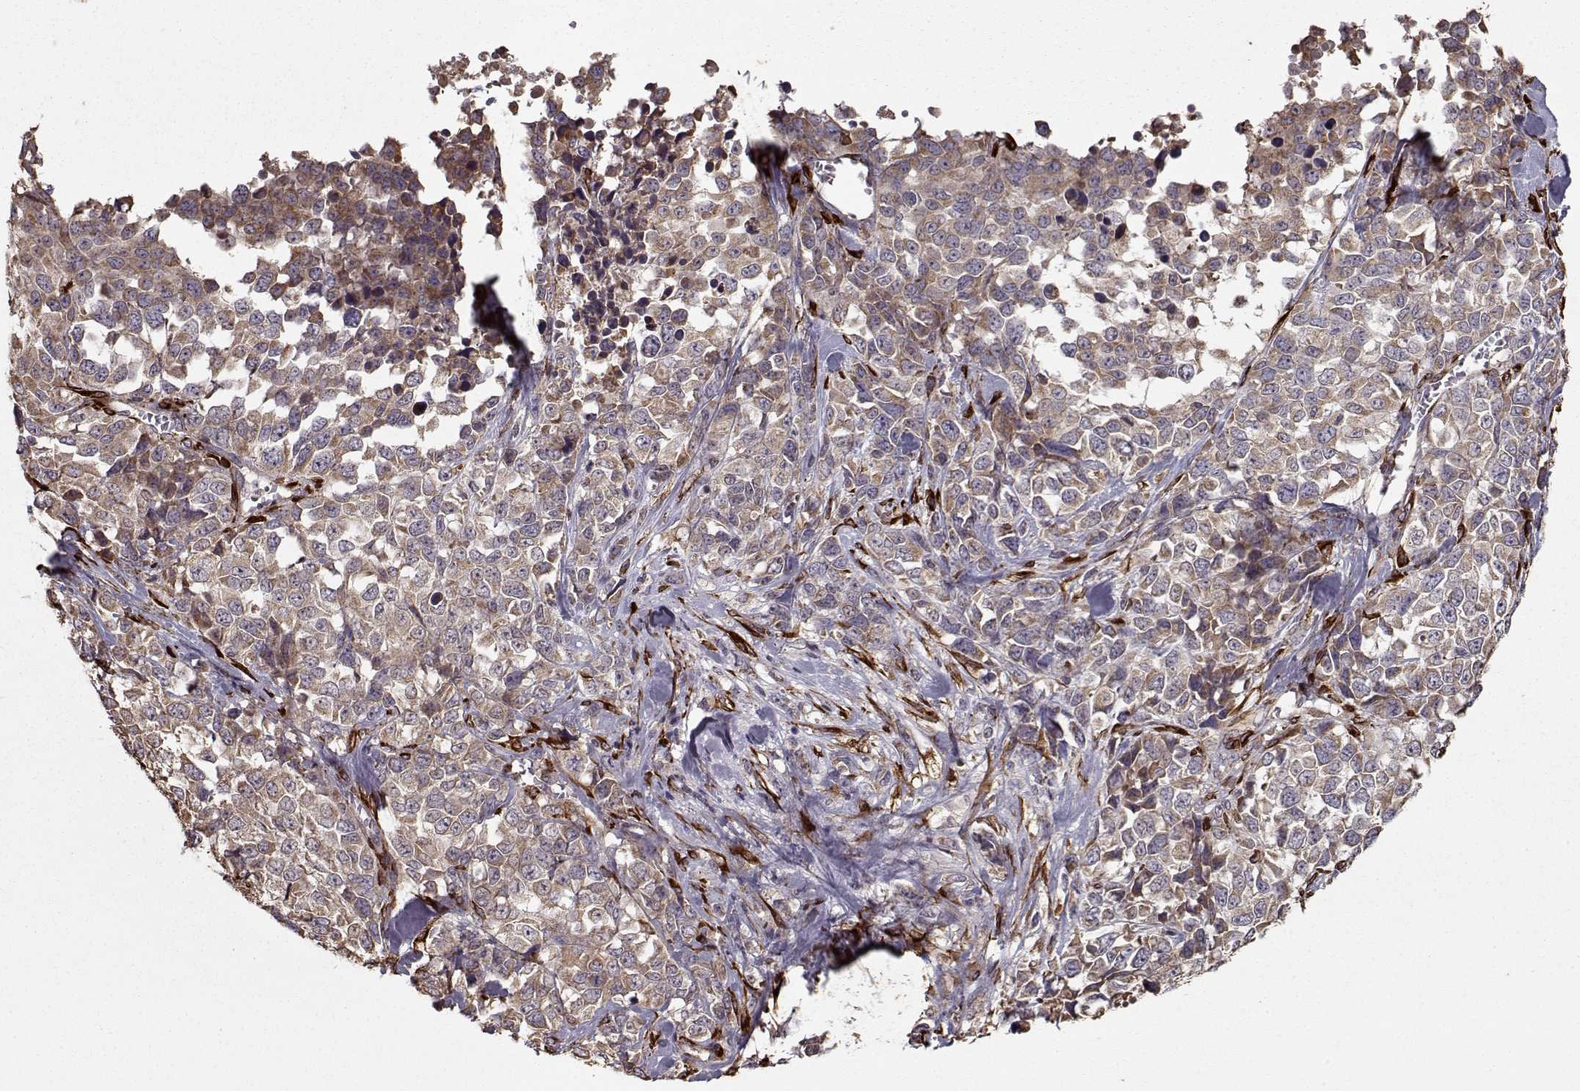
{"staining": {"intensity": "moderate", "quantity": ">75%", "location": "cytoplasmic/membranous"}, "tissue": "melanoma", "cell_type": "Tumor cells", "image_type": "cancer", "snomed": [{"axis": "morphology", "description": "Malignant melanoma, Metastatic site"}, {"axis": "topography", "description": "Skin"}], "caption": "Malignant melanoma (metastatic site) tissue demonstrates moderate cytoplasmic/membranous expression in approximately >75% of tumor cells, visualized by immunohistochemistry.", "gene": "IMMP1L", "patient": {"sex": "male", "age": 84}}